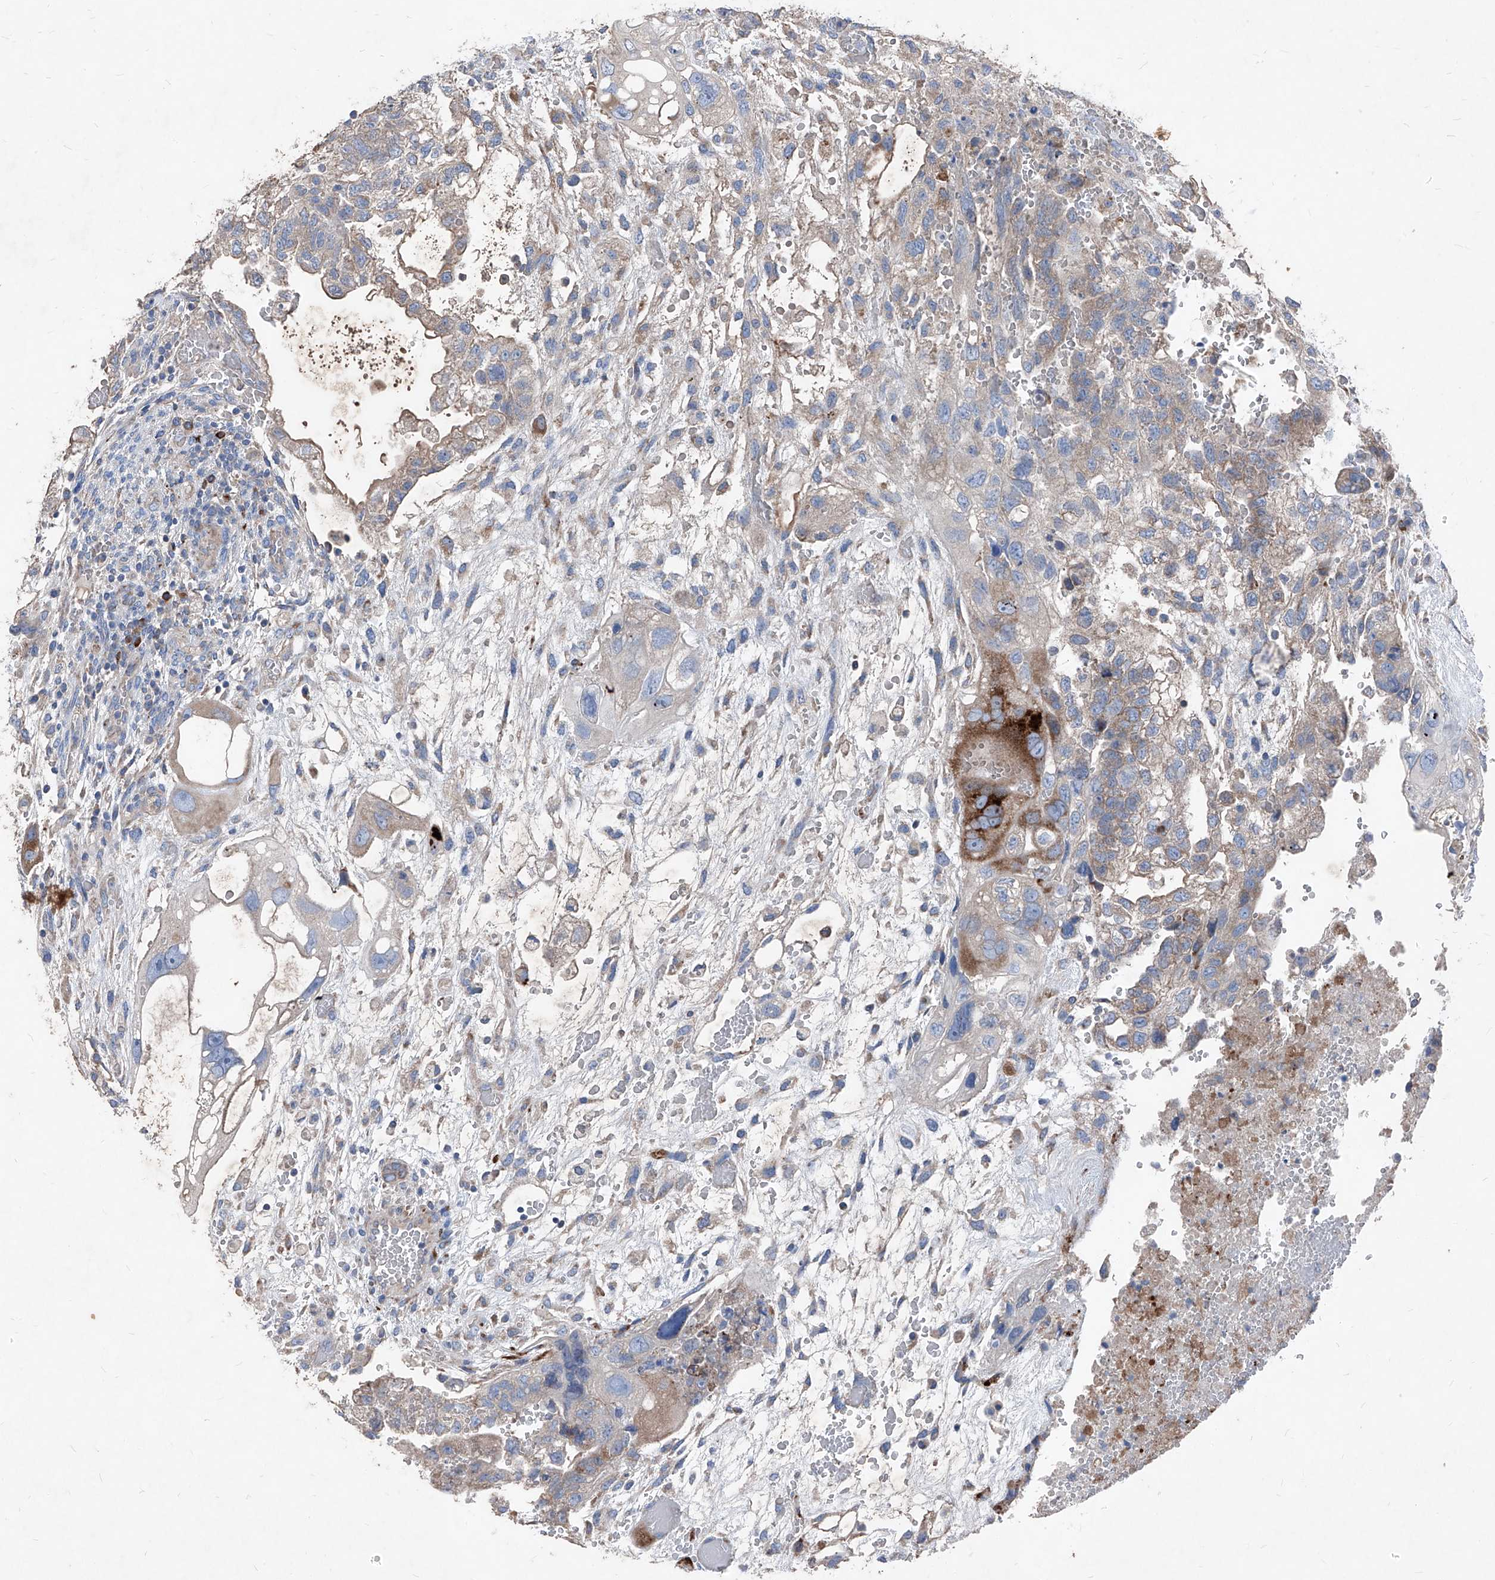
{"staining": {"intensity": "strong", "quantity": "<25%", "location": "cytoplasmic/membranous"}, "tissue": "testis cancer", "cell_type": "Tumor cells", "image_type": "cancer", "snomed": [{"axis": "morphology", "description": "Carcinoma, Embryonal, NOS"}, {"axis": "topography", "description": "Testis"}], "caption": "The micrograph exhibits a brown stain indicating the presence of a protein in the cytoplasmic/membranous of tumor cells in testis cancer.", "gene": "IFI27", "patient": {"sex": "male", "age": 36}}